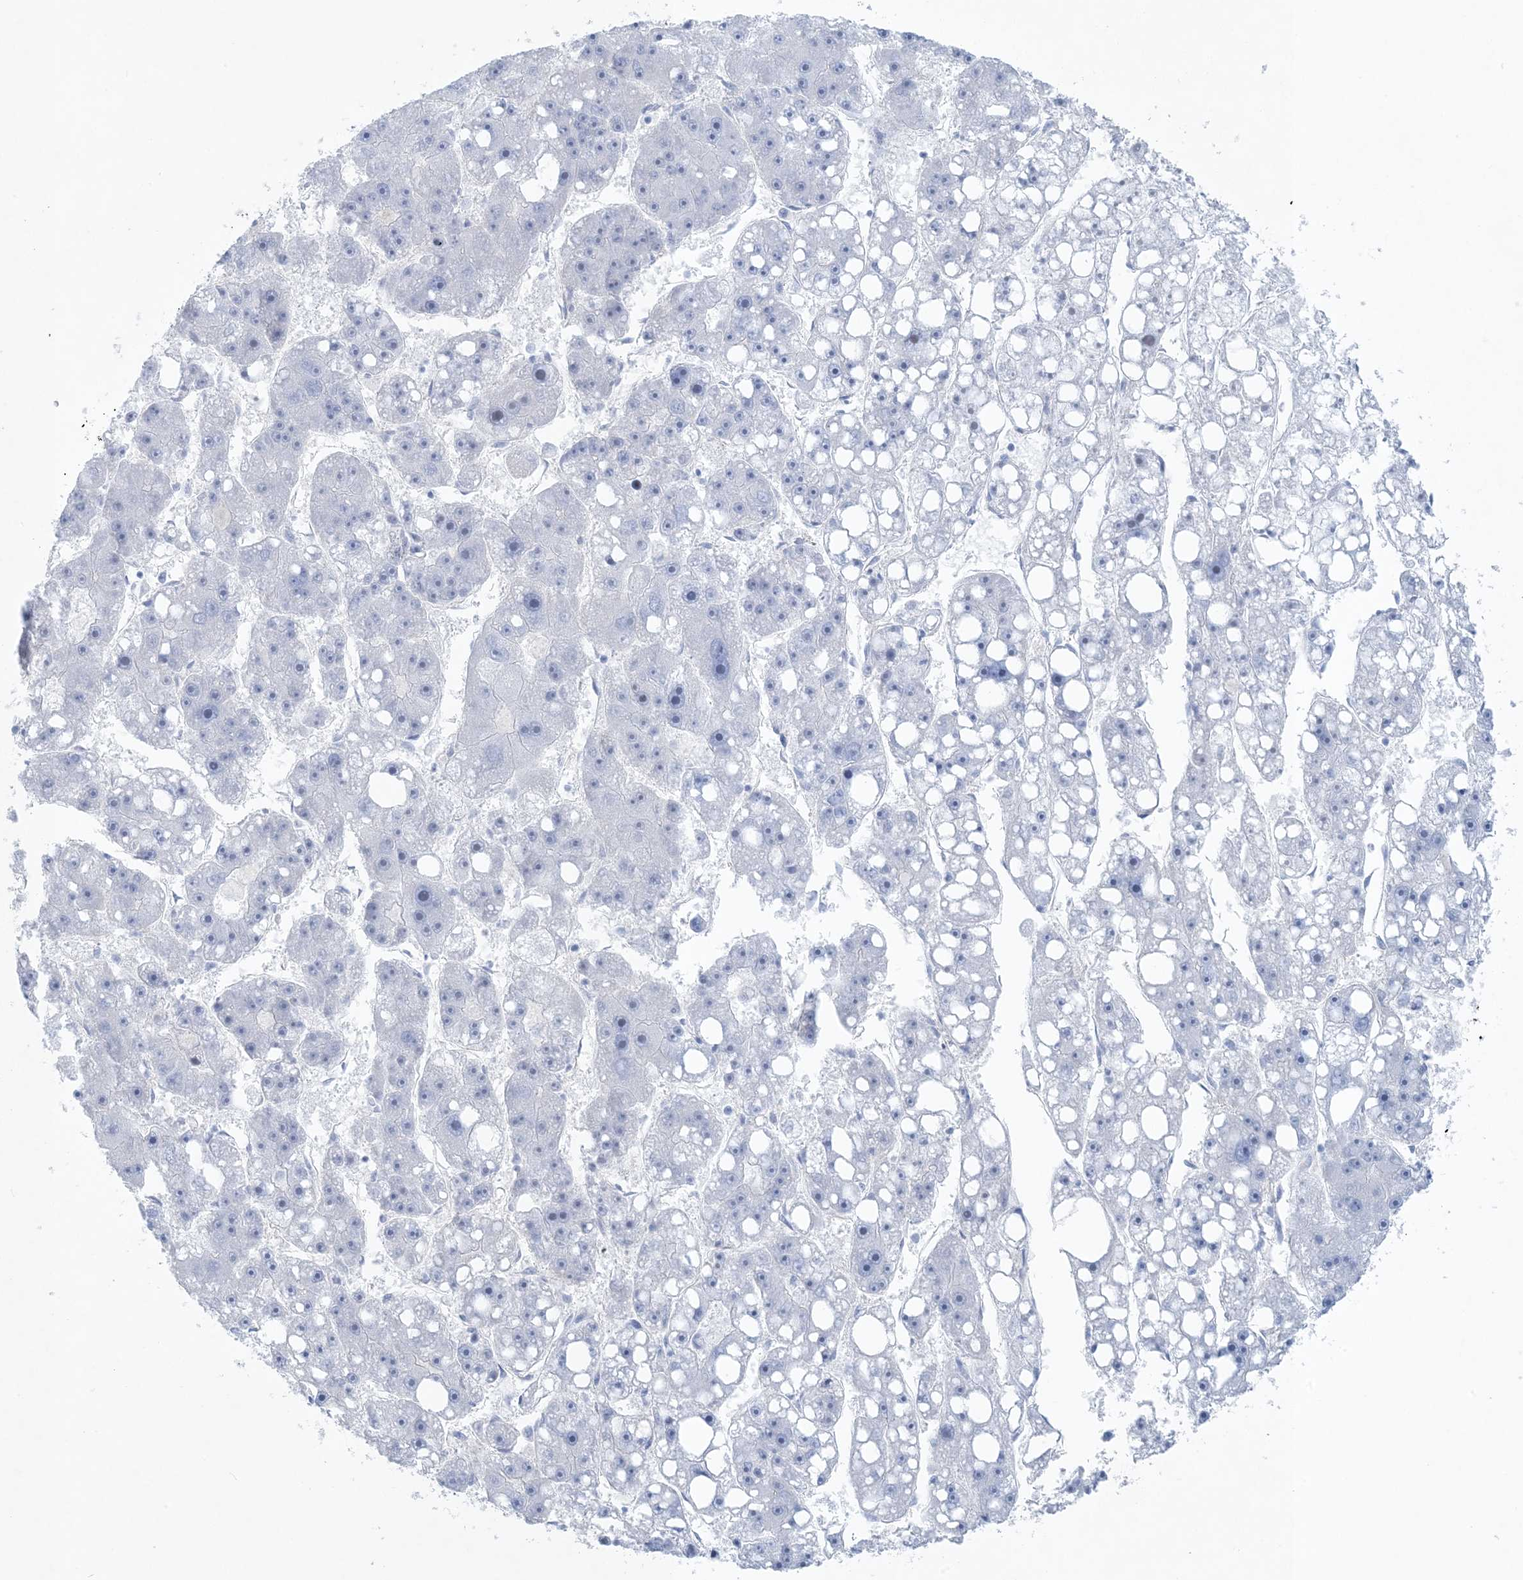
{"staining": {"intensity": "negative", "quantity": "none", "location": "none"}, "tissue": "liver cancer", "cell_type": "Tumor cells", "image_type": "cancer", "snomed": [{"axis": "morphology", "description": "Carcinoma, Hepatocellular, NOS"}, {"axis": "topography", "description": "Liver"}], "caption": "Tumor cells are negative for brown protein staining in hepatocellular carcinoma (liver).", "gene": "SHANK1", "patient": {"sex": "female", "age": 61}}